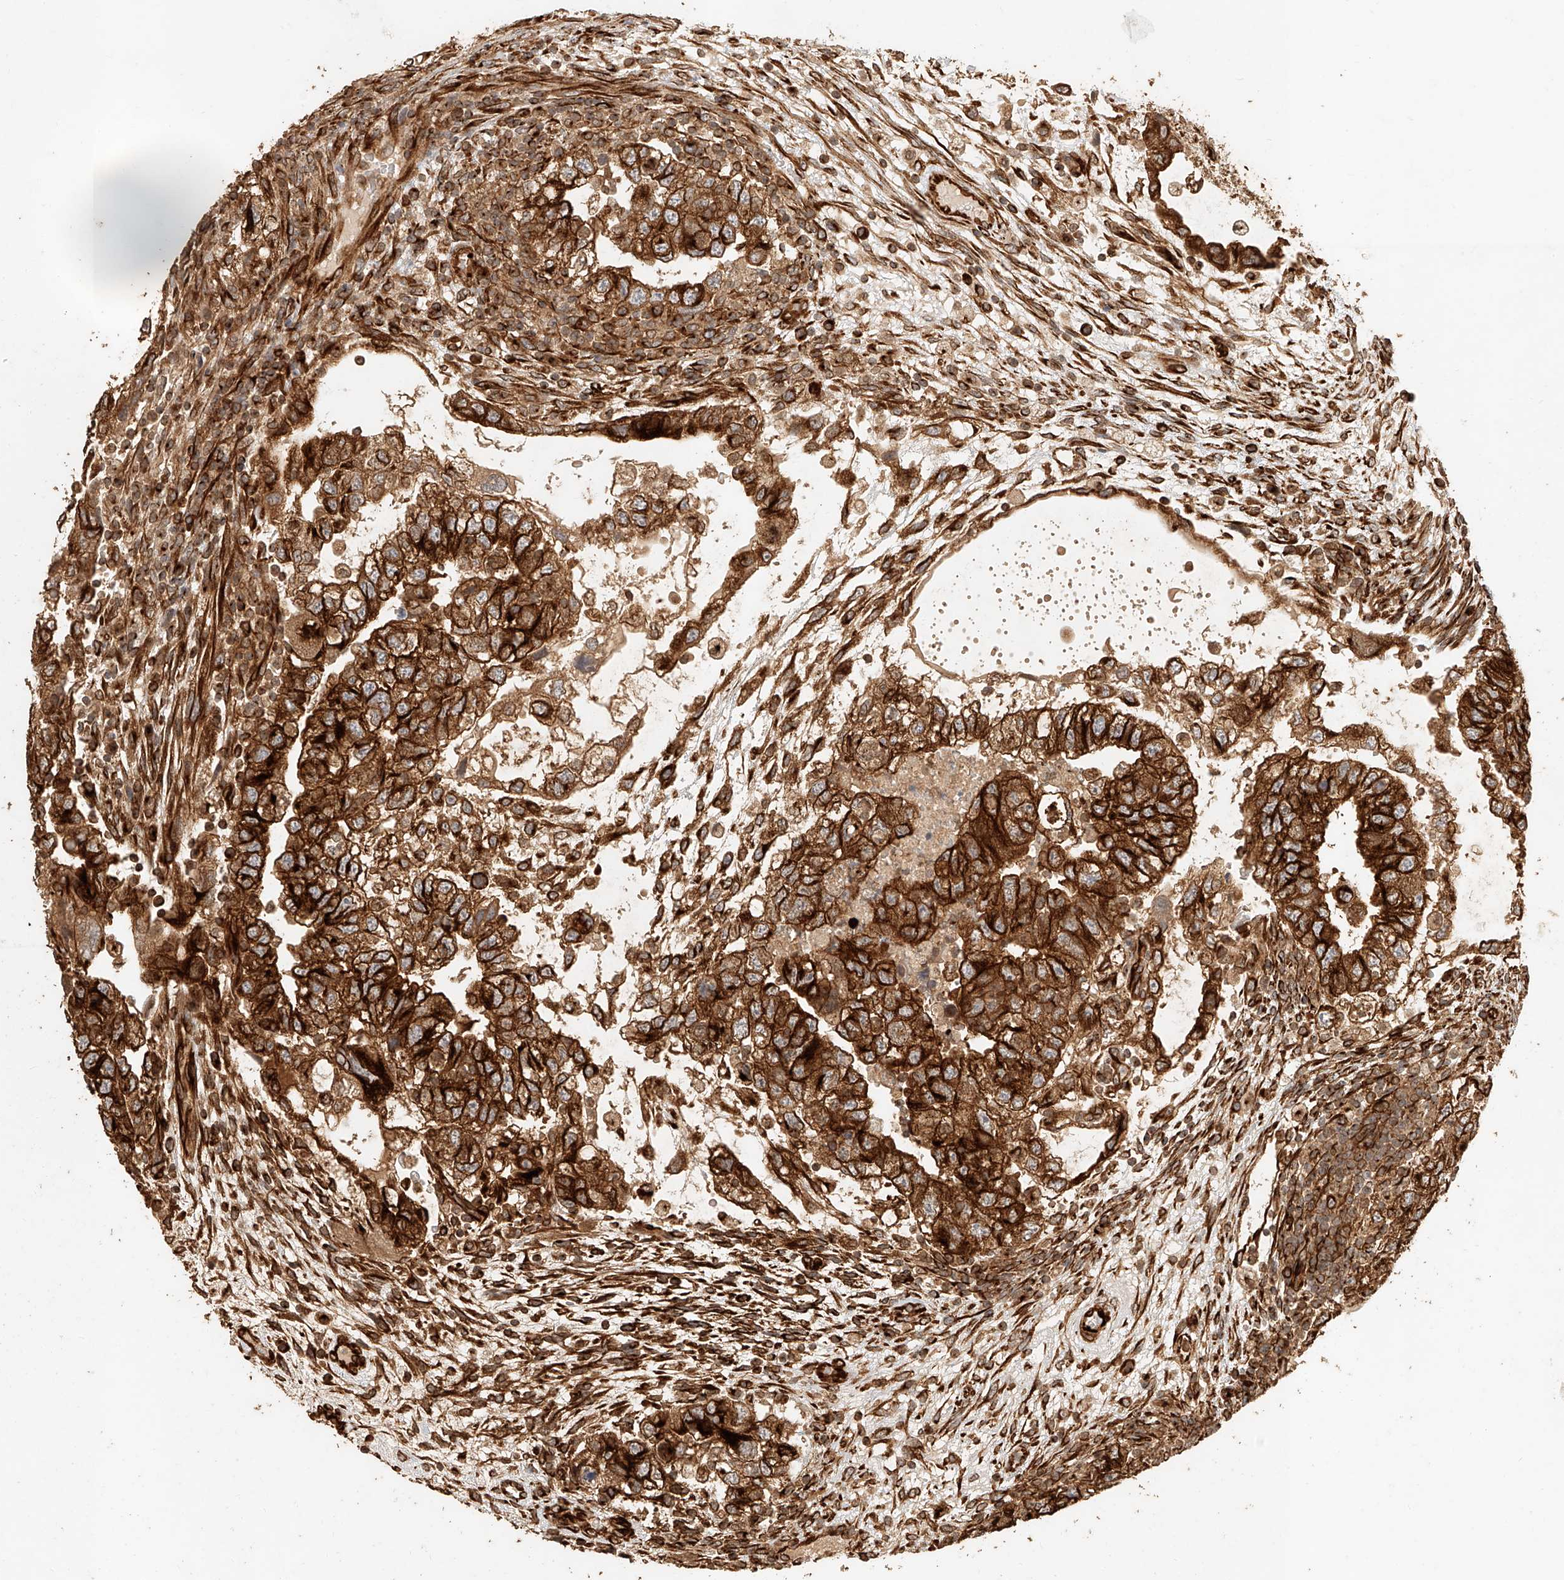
{"staining": {"intensity": "strong", "quantity": ">75%", "location": "cytoplasmic/membranous"}, "tissue": "testis cancer", "cell_type": "Tumor cells", "image_type": "cancer", "snomed": [{"axis": "morphology", "description": "Carcinoma, Embryonal, NOS"}, {"axis": "topography", "description": "Testis"}], "caption": "An IHC histopathology image of neoplastic tissue is shown. Protein staining in brown shows strong cytoplasmic/membranous positivity in testis embryonal carcinoma within tumor cells.", "gene": "NAP1L1", "patient": {"sex": "male", "age": 37}}